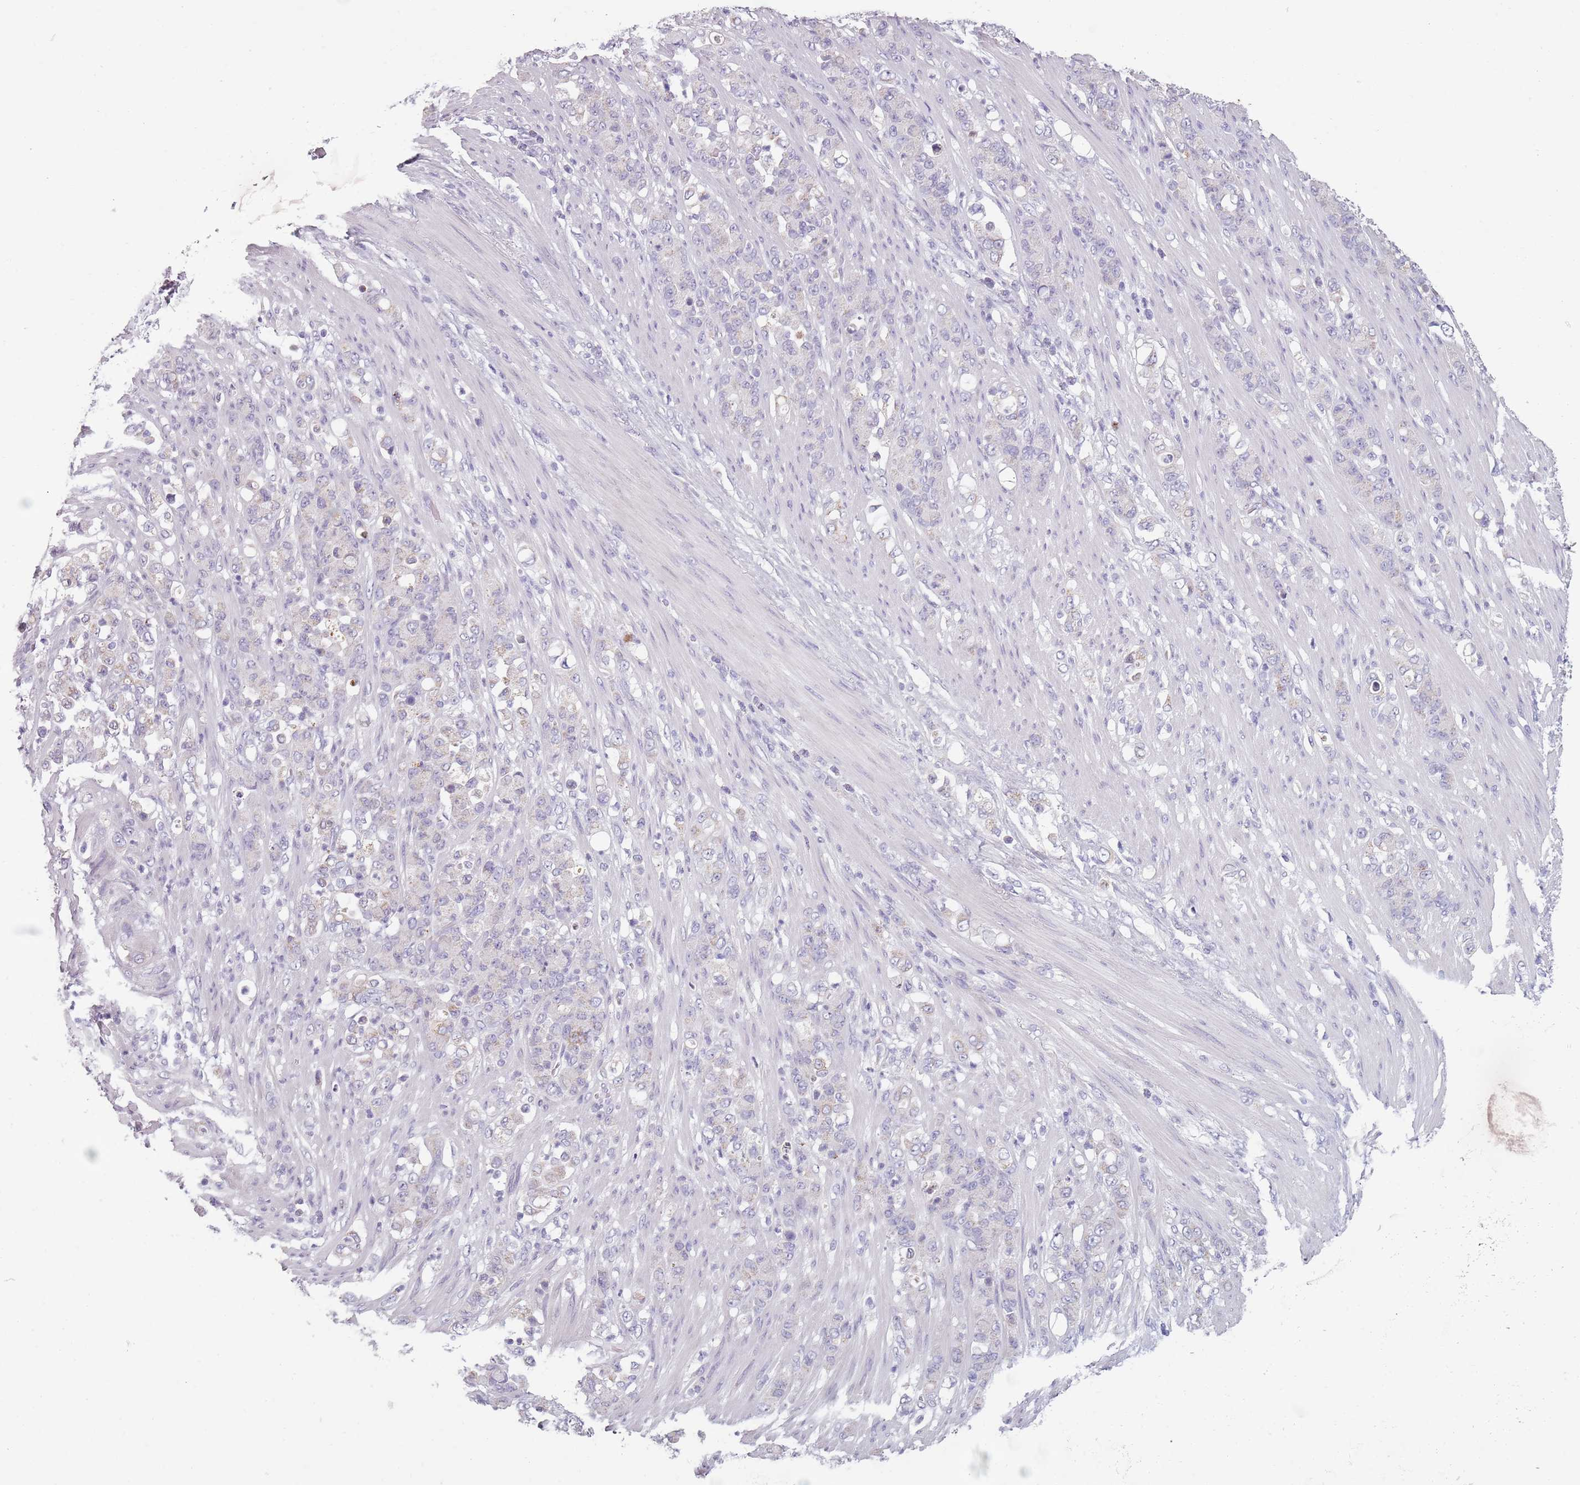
{"staining": {"intensity": "negative", "quantity": "none", "location": "none"}, "tissue": "stomach cancer", "cell_type": "Tumor cells", "image_type": "cancer", "snomed": [{"axis": "morphology", "description": "Normal tissue, NOS"}, {"axis": "morphology", "description": "Adenocarcinoma, NOS"}, {"axis": "topography", "description": "Stomach"}], "caption": "Immunohistochemistry histopathology image of human stomach cancer (adenocarcinoma) stained for a protein (brown), which exhibits no expression in tumor cells. (Immunohistochemistry, brightfield microscopy, high magnification).", "gene": "MEGF8", "patient": {"sex": "female", "age": 79}}